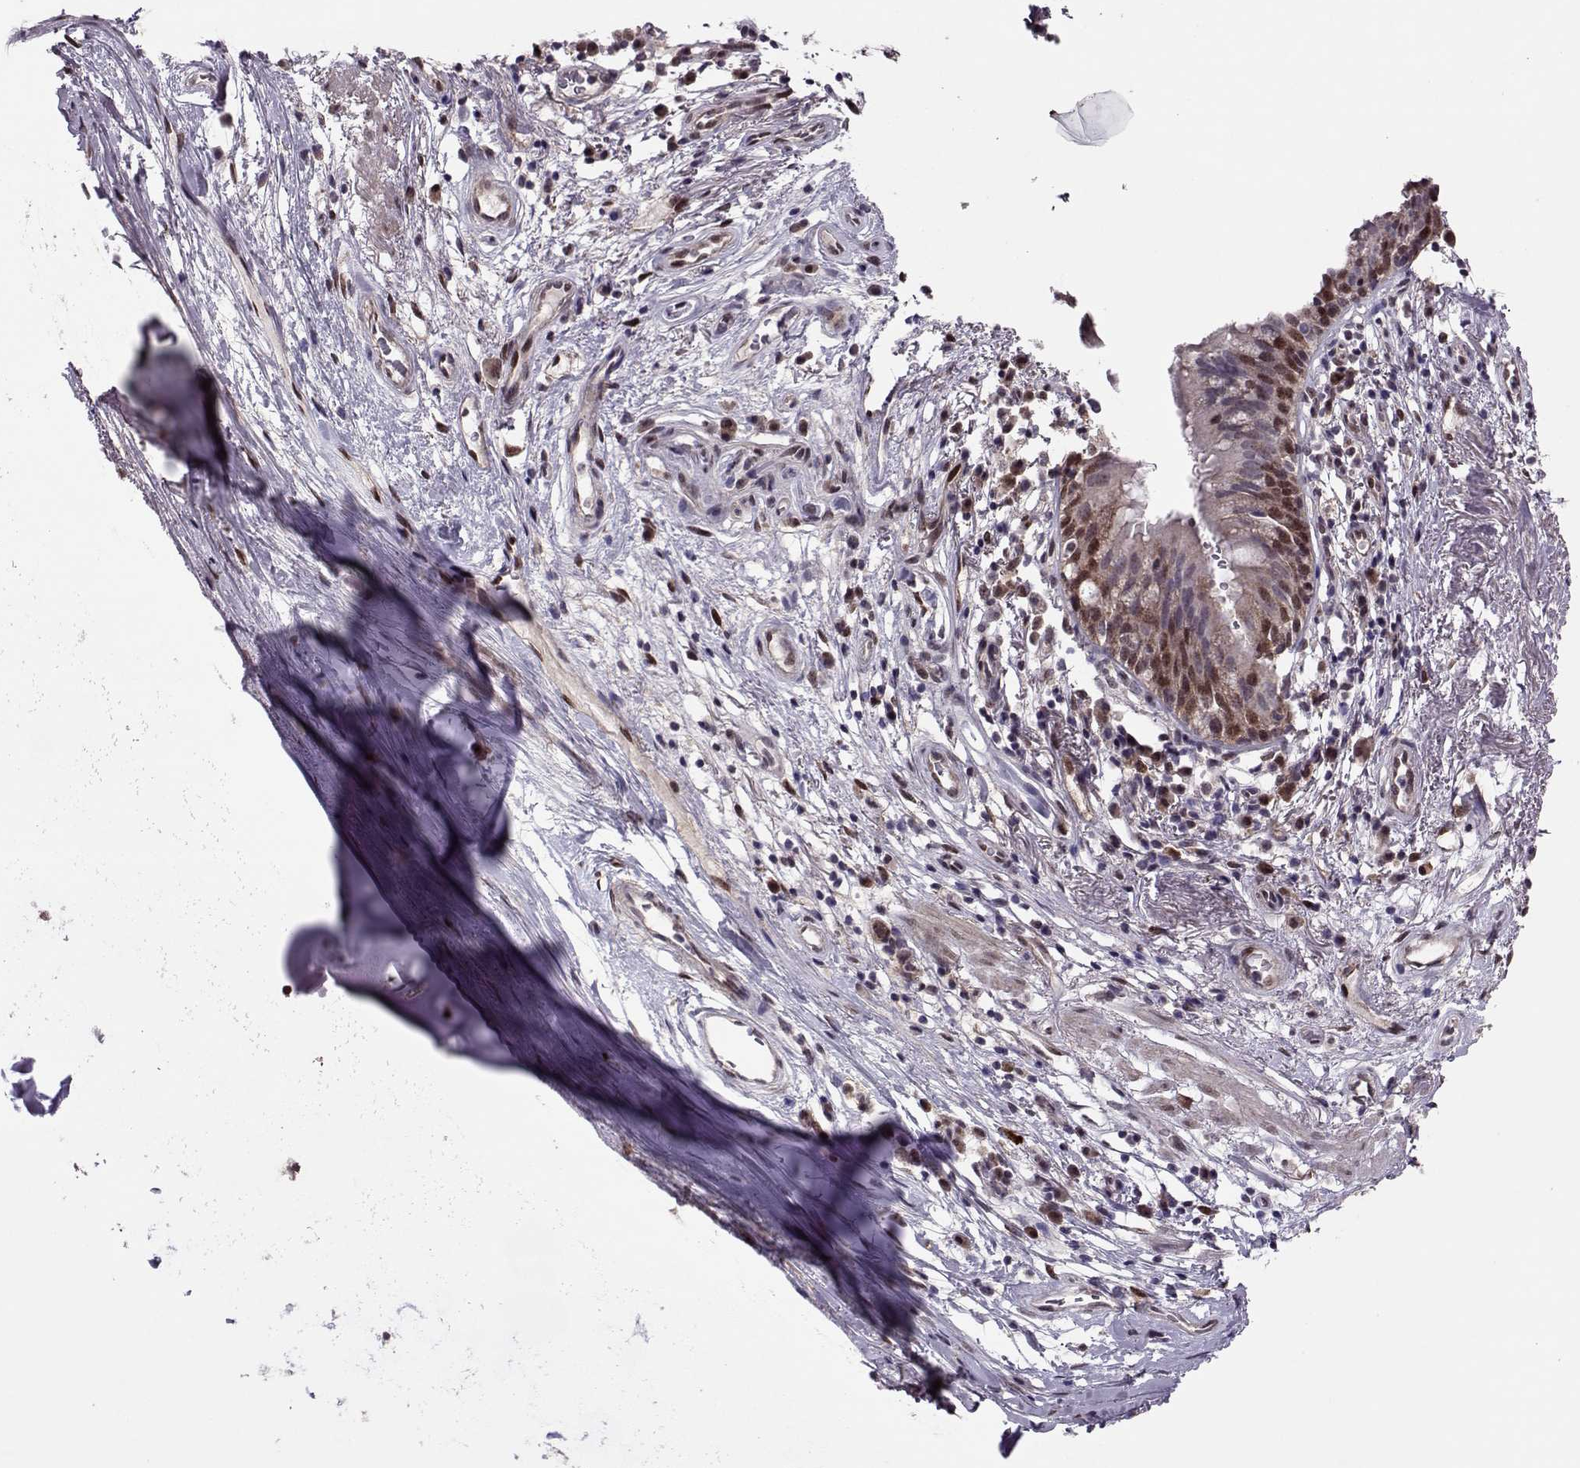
{"staining": {"intensity": "moderate", "quantity": "<25%", "location": "nuclear"}, "tissue": "bronchus", "cell_type": "Respiratory epithelial cells", "image_type": "normal", "snomed": [{"axis": "morphology", "description": "Normal tissue, NOS"}, {"axis": "topography", "description": "Cartilage tissue"}, {"axis": "topography", "description": "Bronchus"}], "caption": "A high-resolution histopathology image shows immunohistochemistry staining of unremarkable bronchus, which shows moderate nuclear positivity in approximately <25% of respiratory epithelial cells. The staining was performed using DAB, with brown indicating positive protein expression. Nuclei are stained blue with hematoxylin.", "gene": "CDK4", "patient": {"sex": "male", "age": 58}}